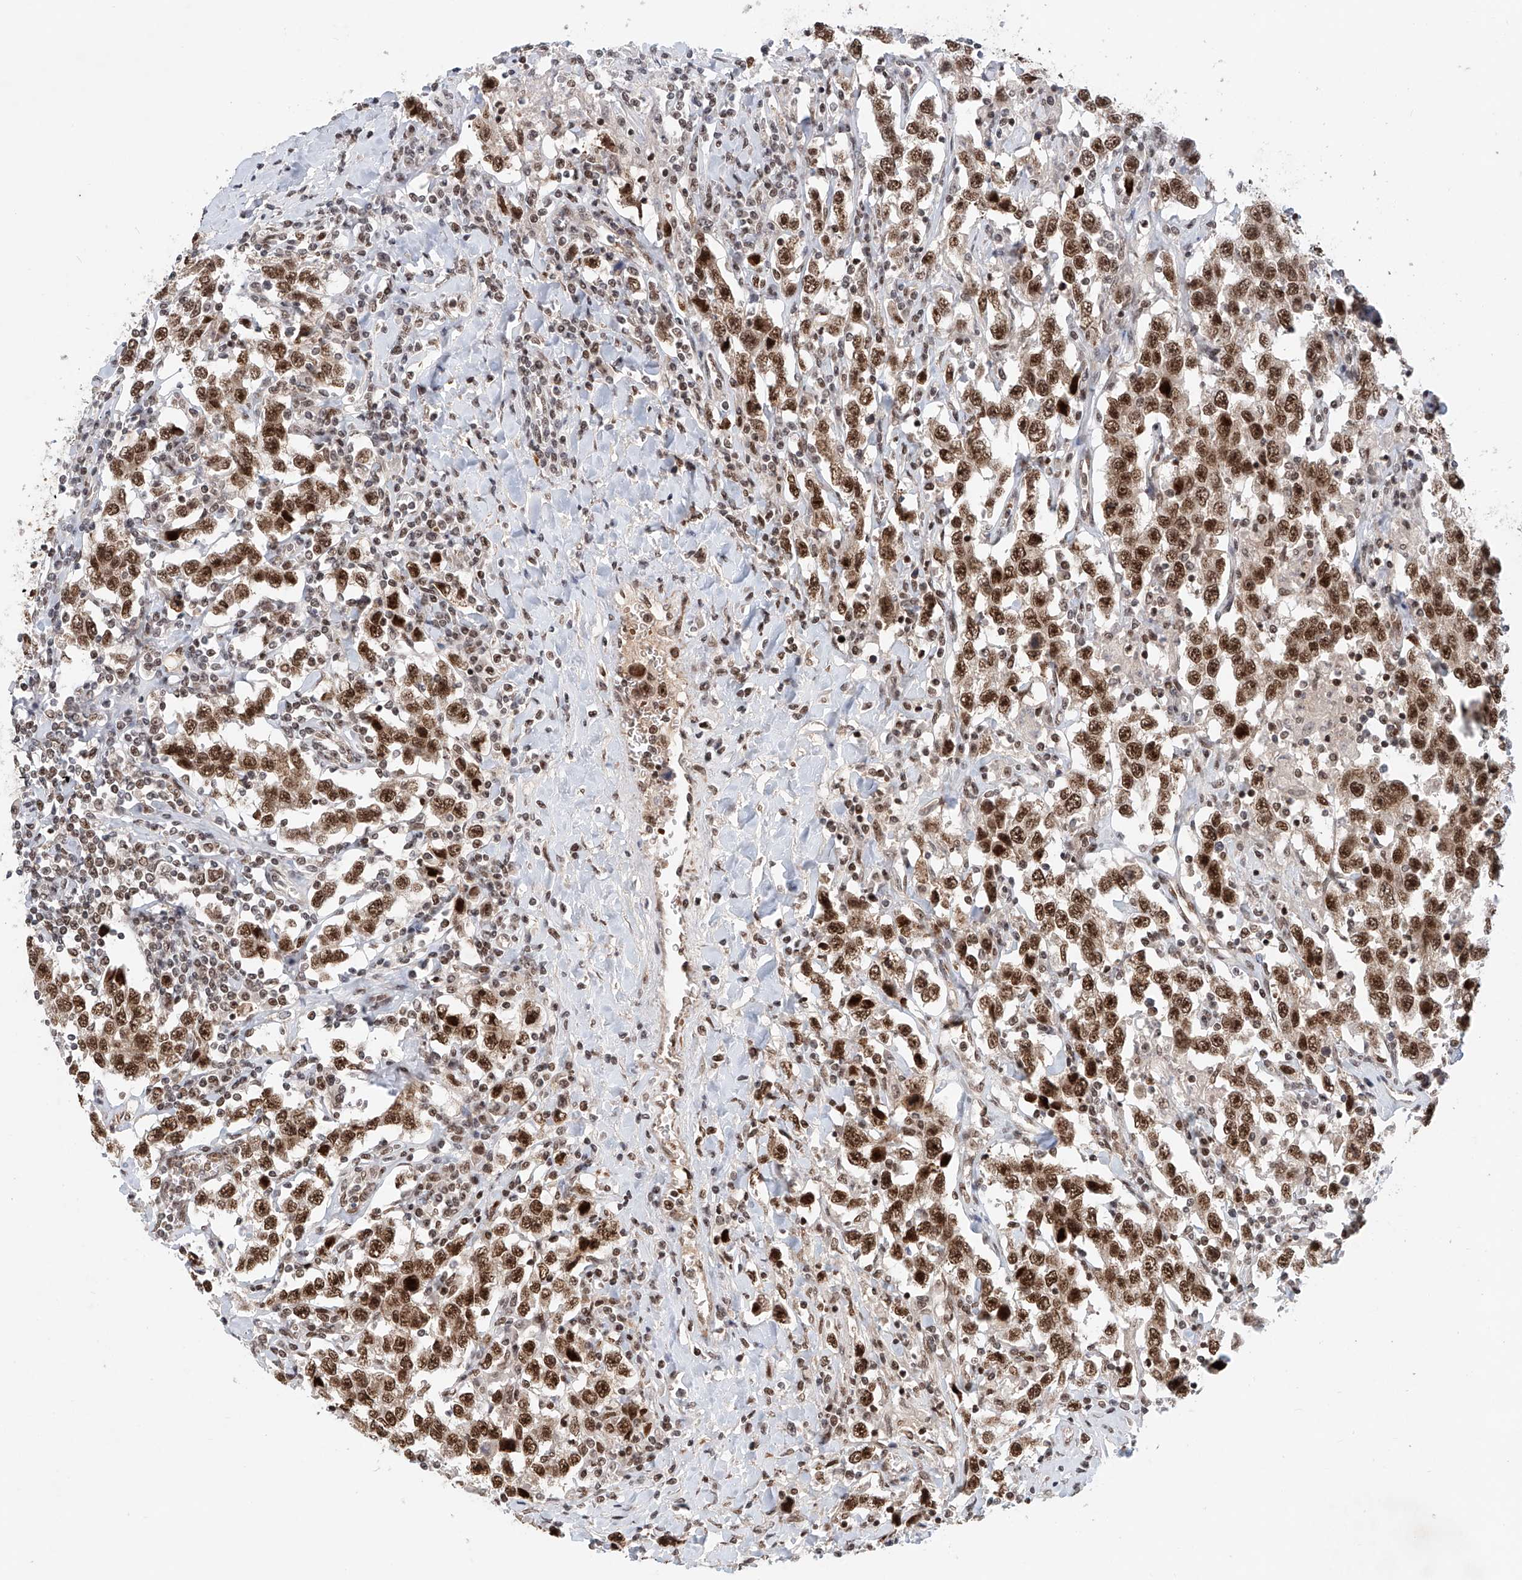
{"staining": {"intensity": "strong", "quantity": ">75%", "location": "nuclear"}, "tissue": "testis cancer", "cell_type": "Tumor cells", "image_type": "cancer", "snomed": [{"axis": "morphology", "description": "Seminoma, NOS"}, {"axis": "topography", "description": "Testis"}], "caption": "This histopathology image reveals testis cancer stained with IHC to label a protein in brown. The nuclear of tumor cells show strong positivity for the protein. Nuclei are counter-stained blue.", "gene": "ZNF470", "patient": {"sex": "male", "age": 41}}